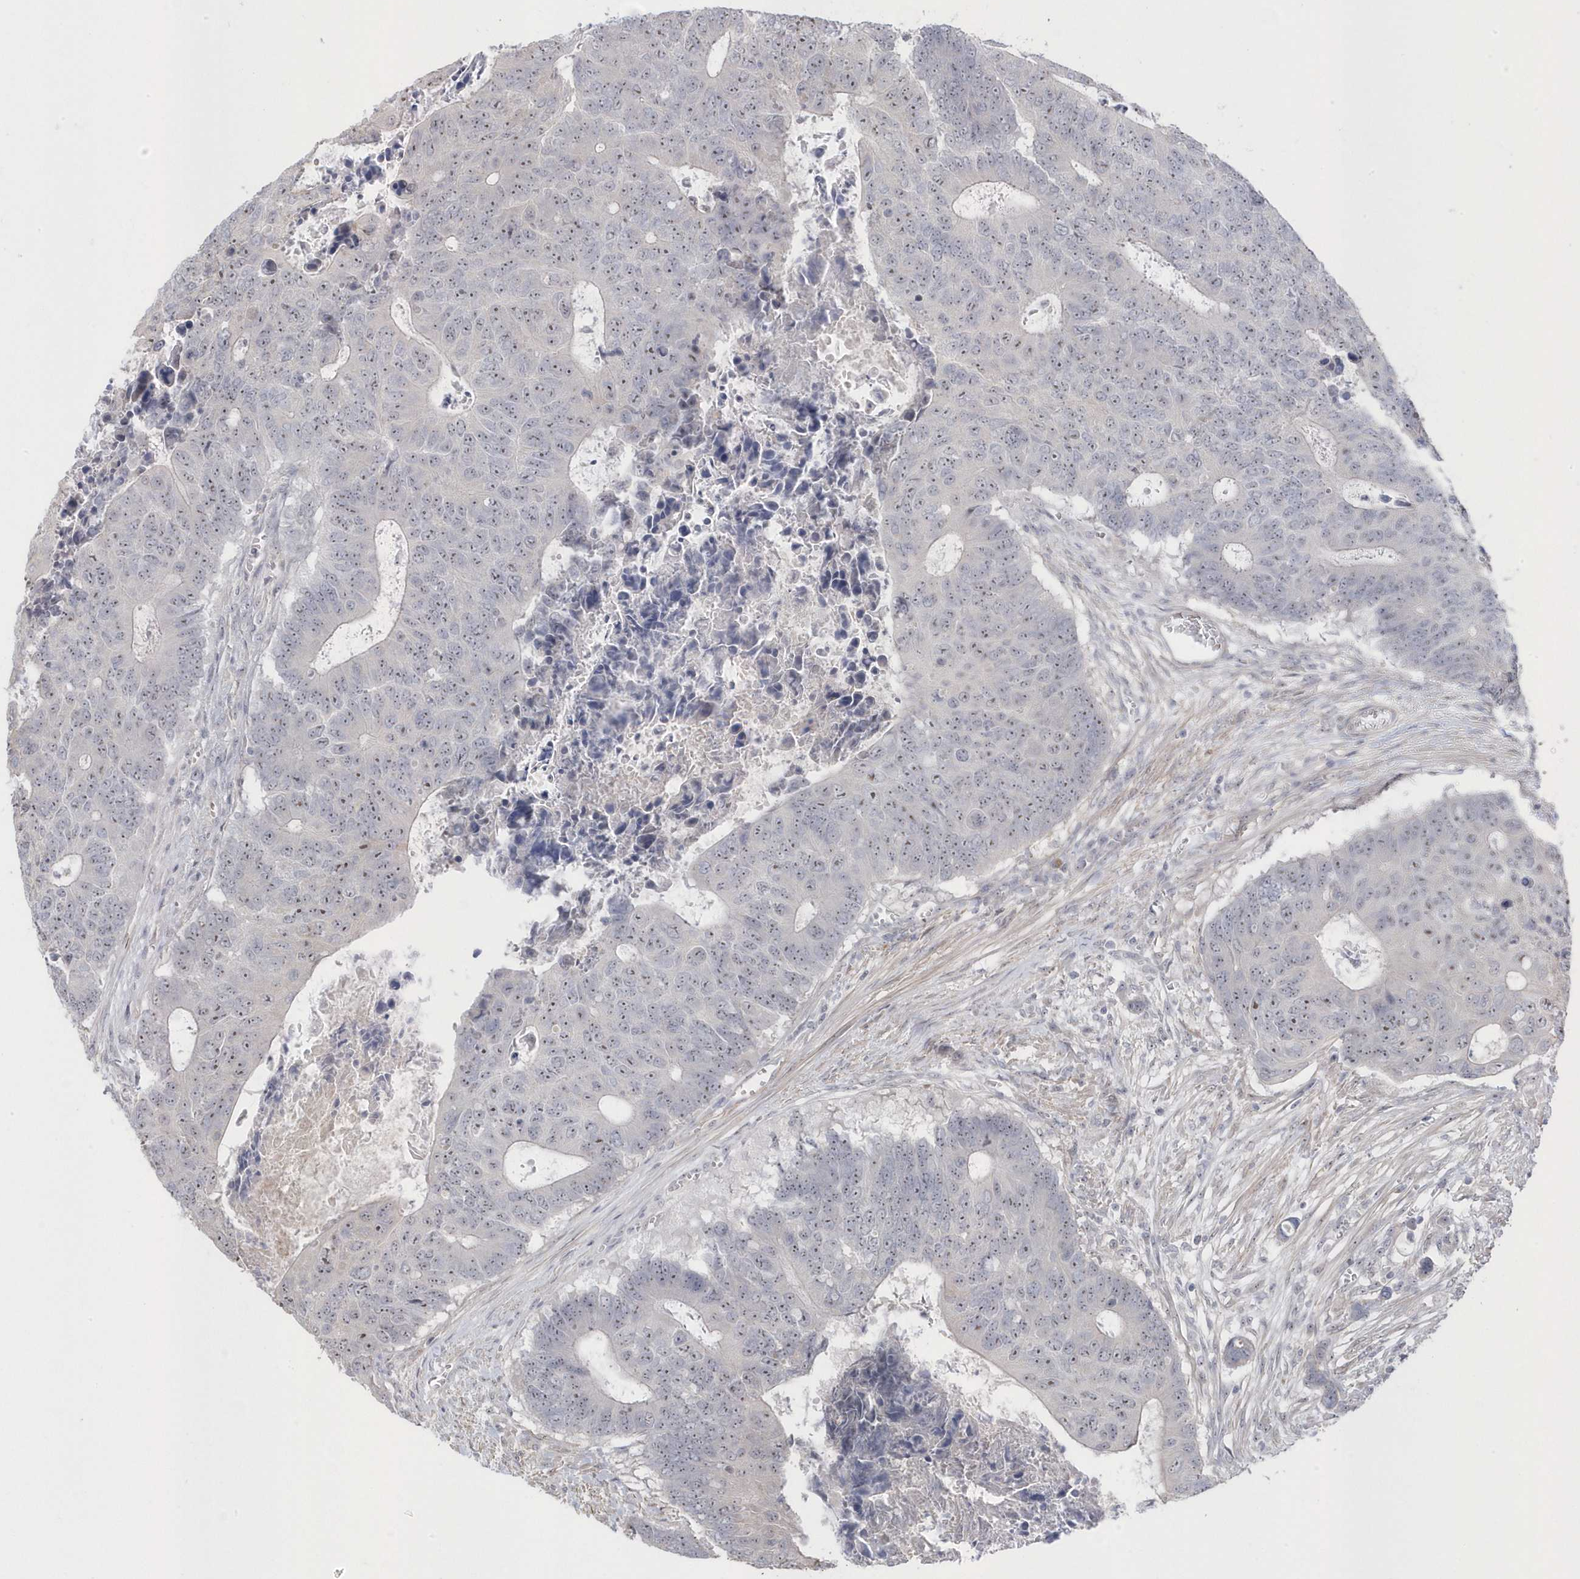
{"staining": {"intensity": "negative", "quantity": "none", "location": "none"}, "tissue": "colorectal cancer", "cell_type": "Tumor cells", "image_type": "cancer", "snomed": [{"axis": "morphology", "description": "Adenocarcinoma, NOS"}, {"axis": "topography", "description": "Colon"}], "caption": "Tumor cells show no significant protein positivity in colorectal cancer (adenocarcinoma).", "gene": "GTPBP6", "patient": {"sex": "male", "age": 87}}